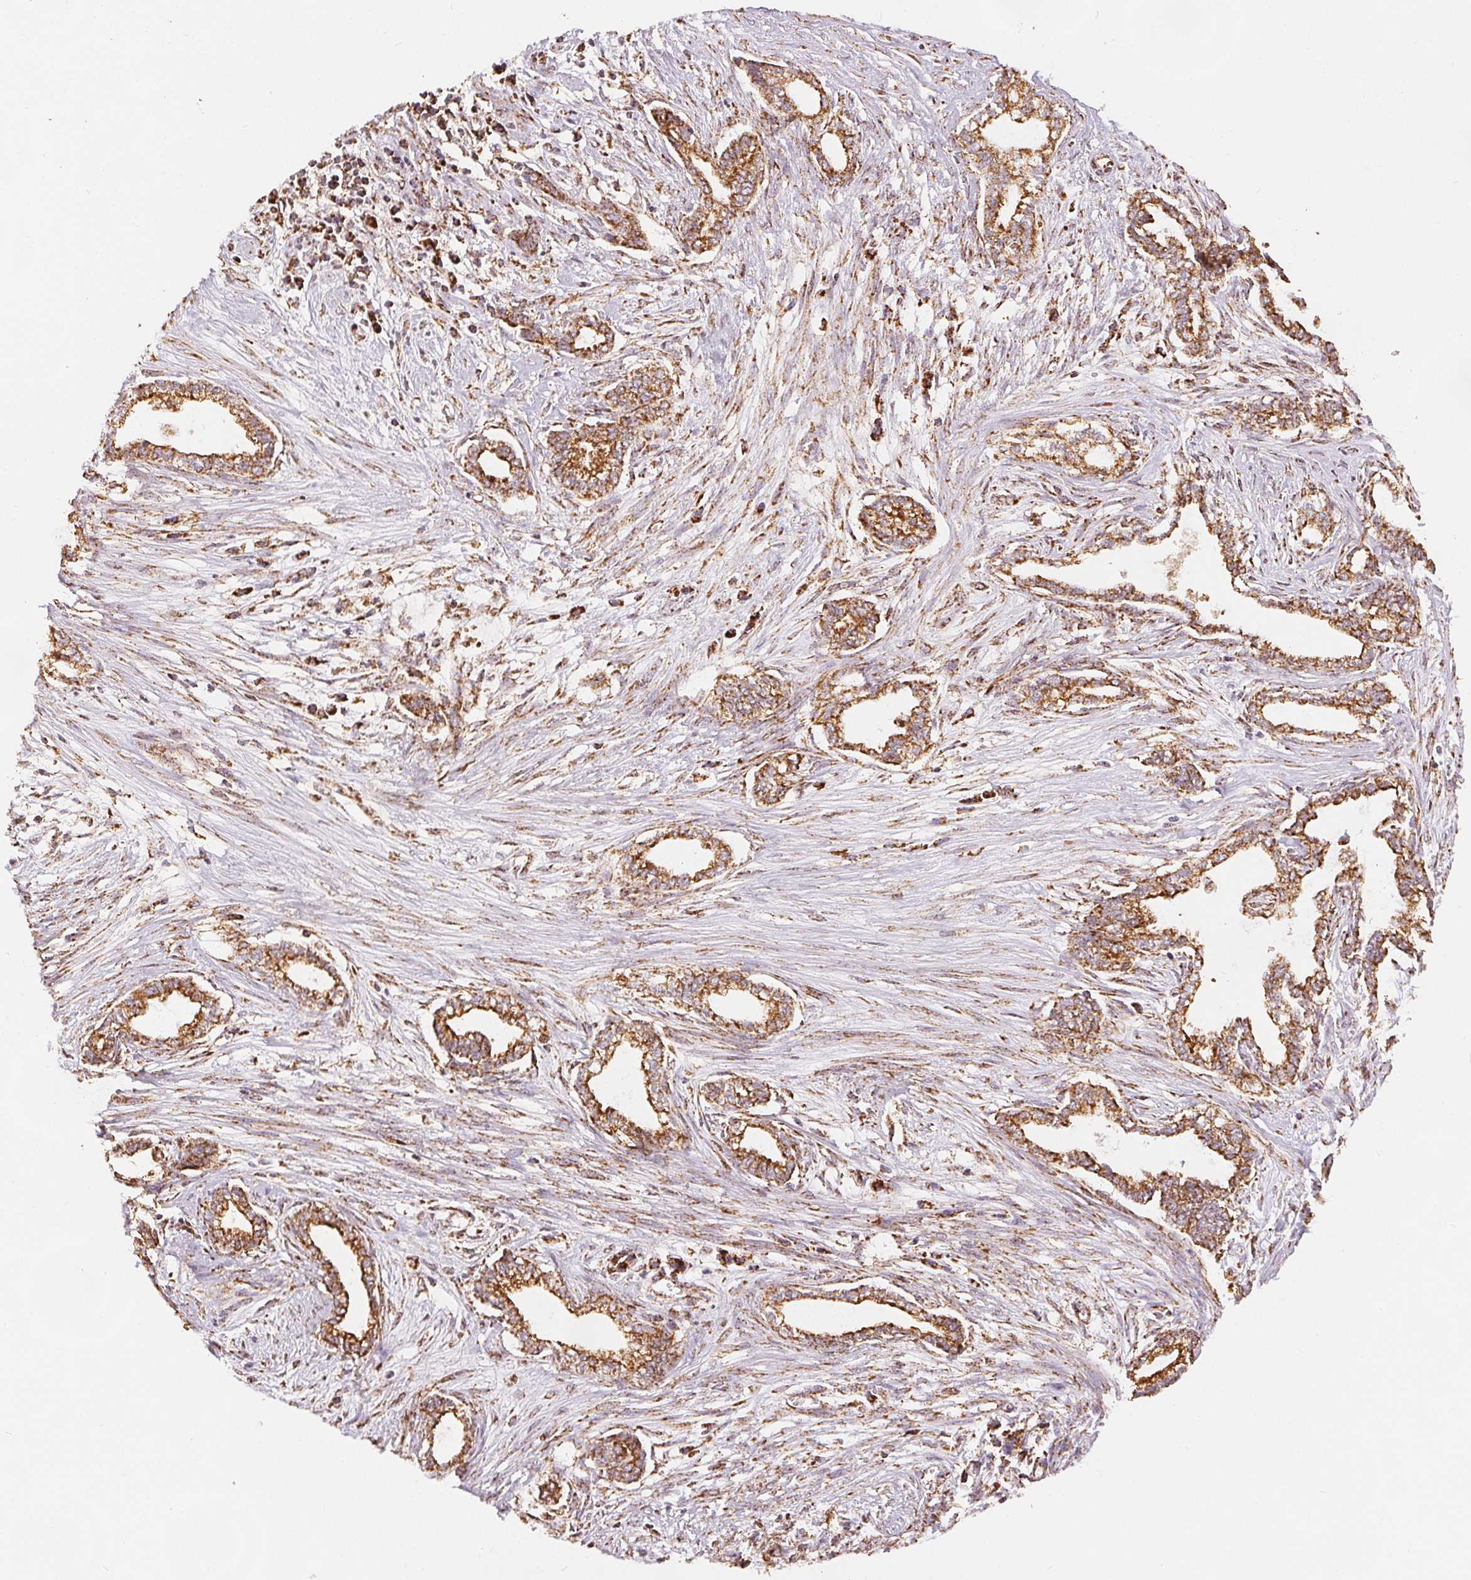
{"staining": {"intensity": "moderate", "quantity": ">75%", "location": "cytoplasmic/membranous"}, "tissue": "cervical cancer", "cell_type": "Tumor cells", "image_type": "cancer", "snomed": [{"axis": "morphology", "description": "Adenocarcinoma, NOS"}, {"axis": "topography", "description": "Cervix"}], "caption": "Immunohistochemistry (IHC) photomicrograph of neoplastic tissue: human adenocarcinoma (cervical) stained using immunohistochemistry displays medium levels of moderate protein expression localized specifically in the cytoplasmic/membranous of tumor cells, appearing as a cytoplasmic/membranous brown color.", "gene": "SDHB", "patient": {"sex": "female", "age": 62}}